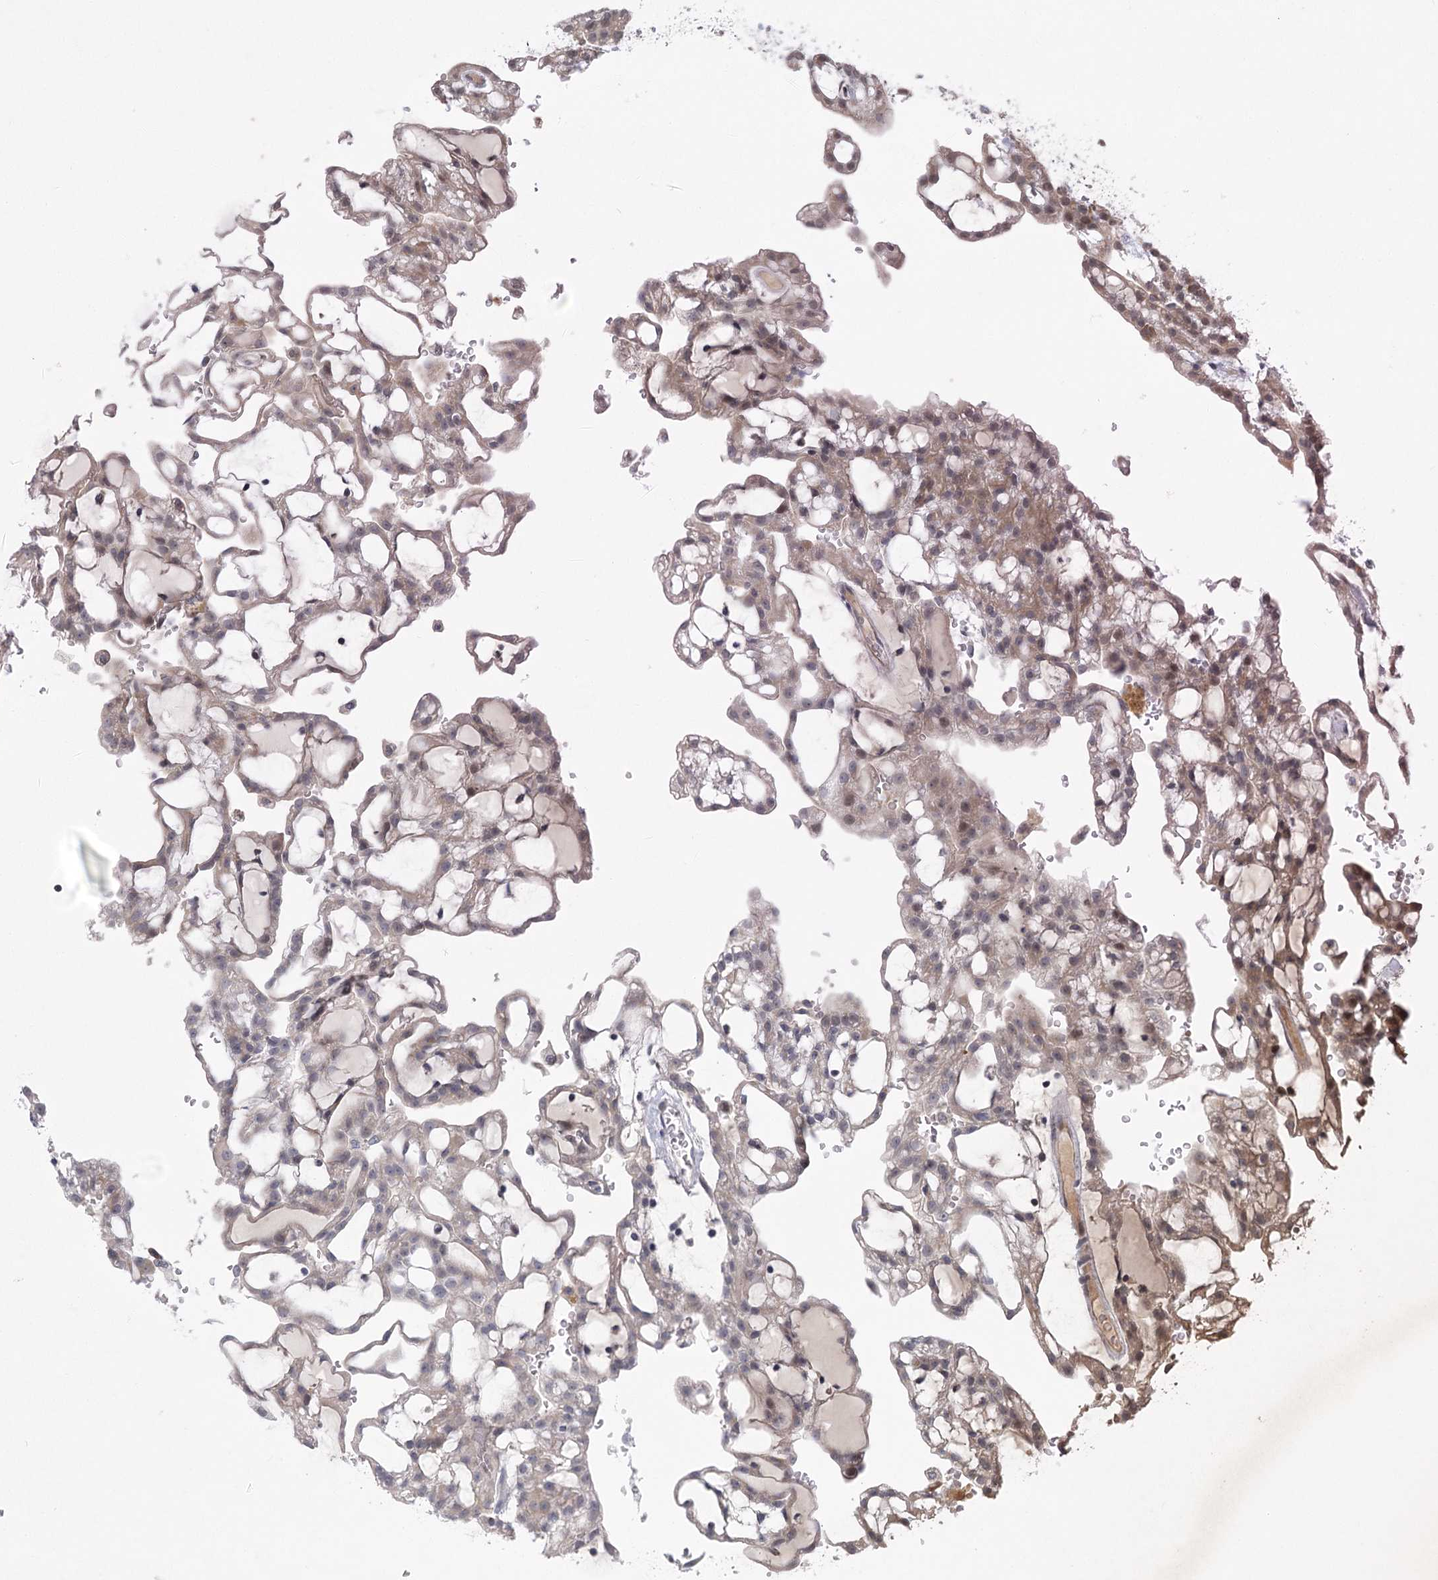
{"staining": {"intensity": "moderate", "quantity": ">75%", "location": "cytoplasmic/membranous"}, "tissue": "renal cancer", "cell_type": "Tumor cells", "image_type": "cancer", "snomed": [{"axis": "morphology", "description": "Adenocarcinoma, NOS"}, {"axis": "topography", "description": "Kidney"}], "caption": "Immunohistochemical staining of human renal adenocarcinoma demonstrates medium levels of moderate cytoplasmic/membranous protein expression in about >75% of tumor cells. (brown staining indicates protein expression, while blue staining denotes nuclei).", "gene": "MEPE", "patient": {"sex": "male", "age": 63}}